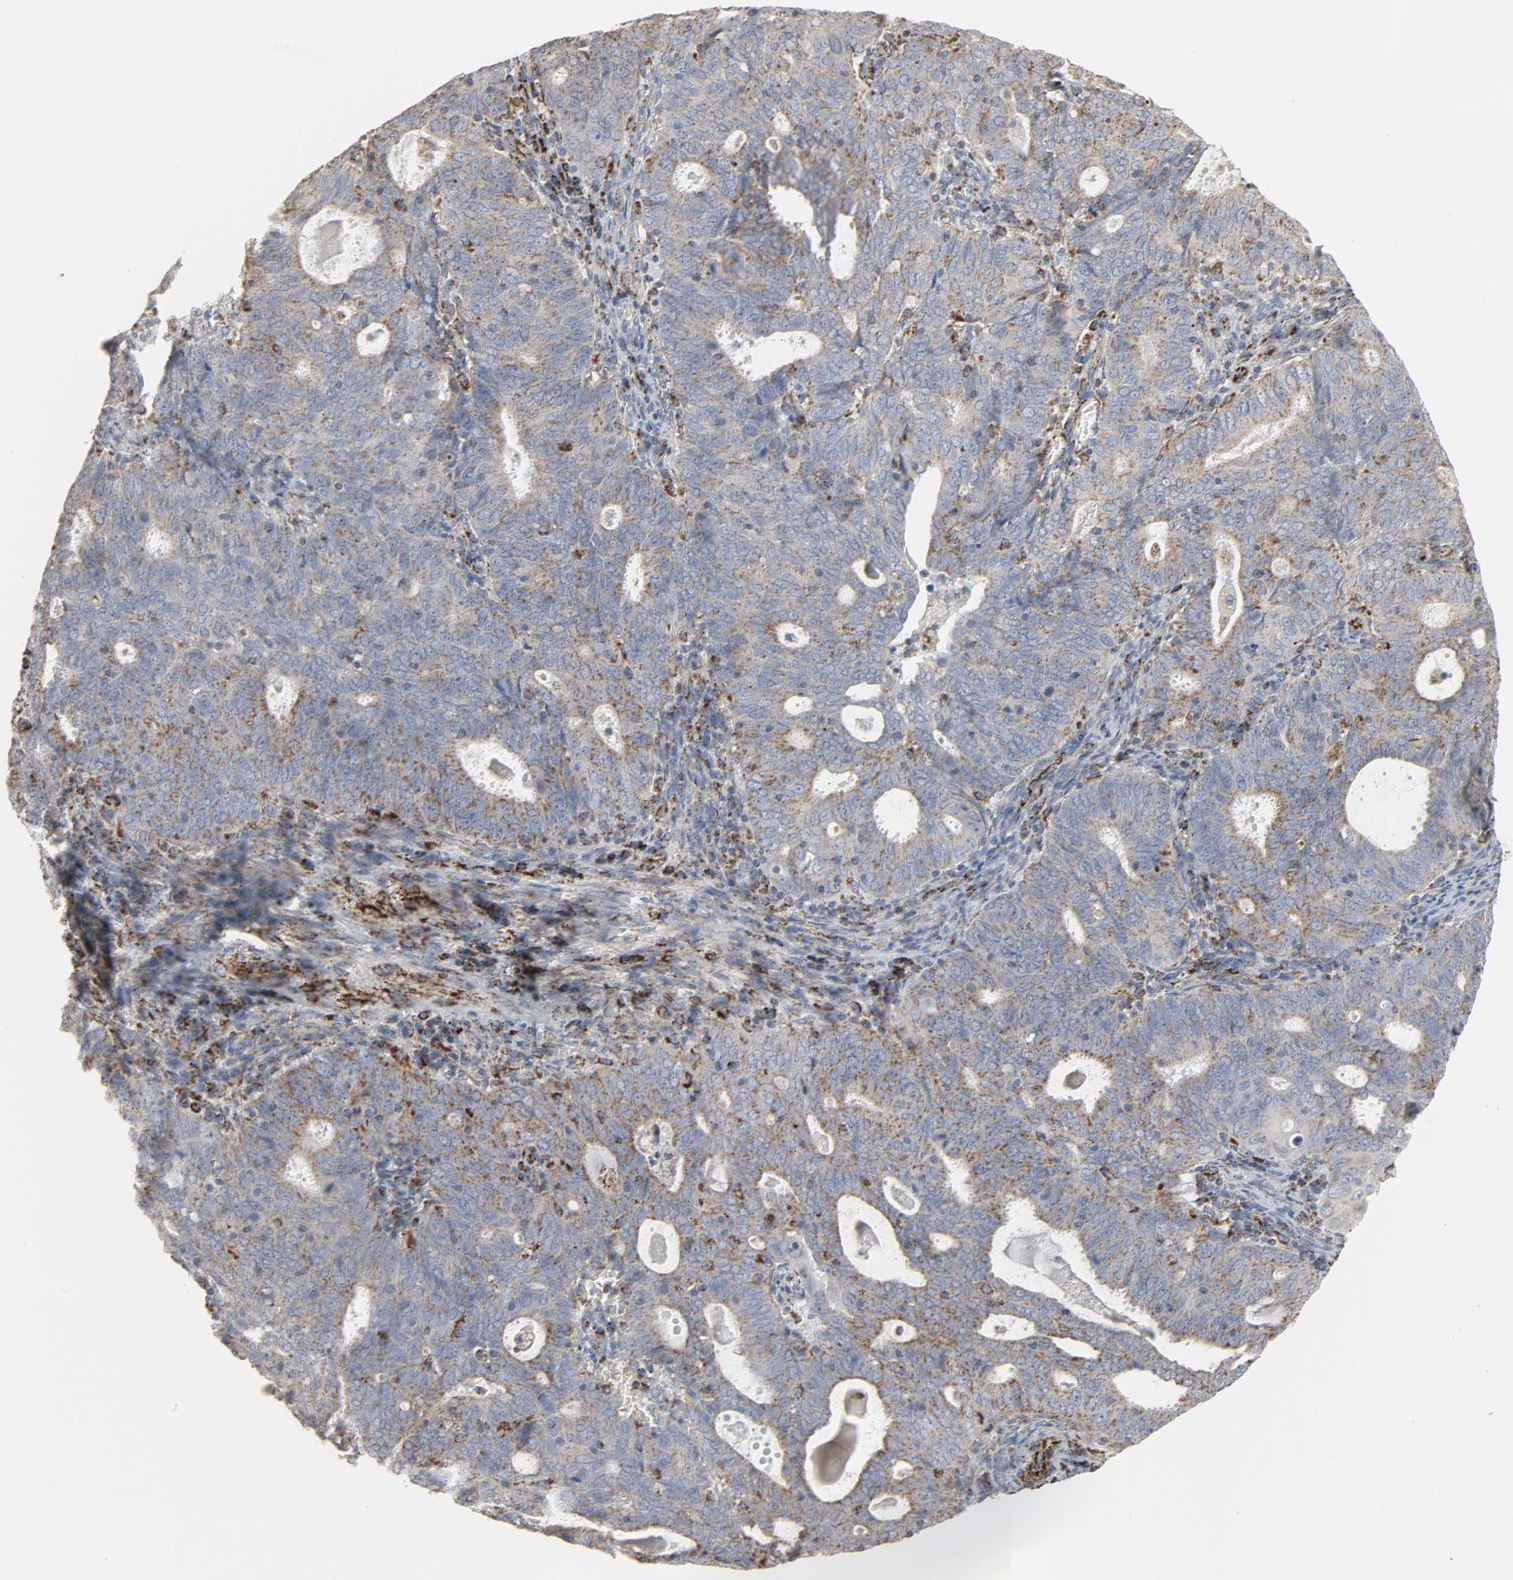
{"staining": {"intensity": "moderate", "quantity": ">75%", "location": "cytoplasmic/membranous"}, "tissue": "cervical cancer", "cell_type": "Tumor cells", "image_type": "cancer", "snomed": [{"axis": "morphology", "description": "Adenocarcinoma, NOS"}, {"axis": "topography", "description": "Cervix"}], "caption": "Protein staining displays moderate cytoplasmic/membranous positivity in approximately >75% of tumor cells in adenocarcinoma (cervical). The protein of interest is shown in brown color, while the nuclei are stained blue.", "gene": "ACAT1", "patient": {"sex": "female", "age": 44}}